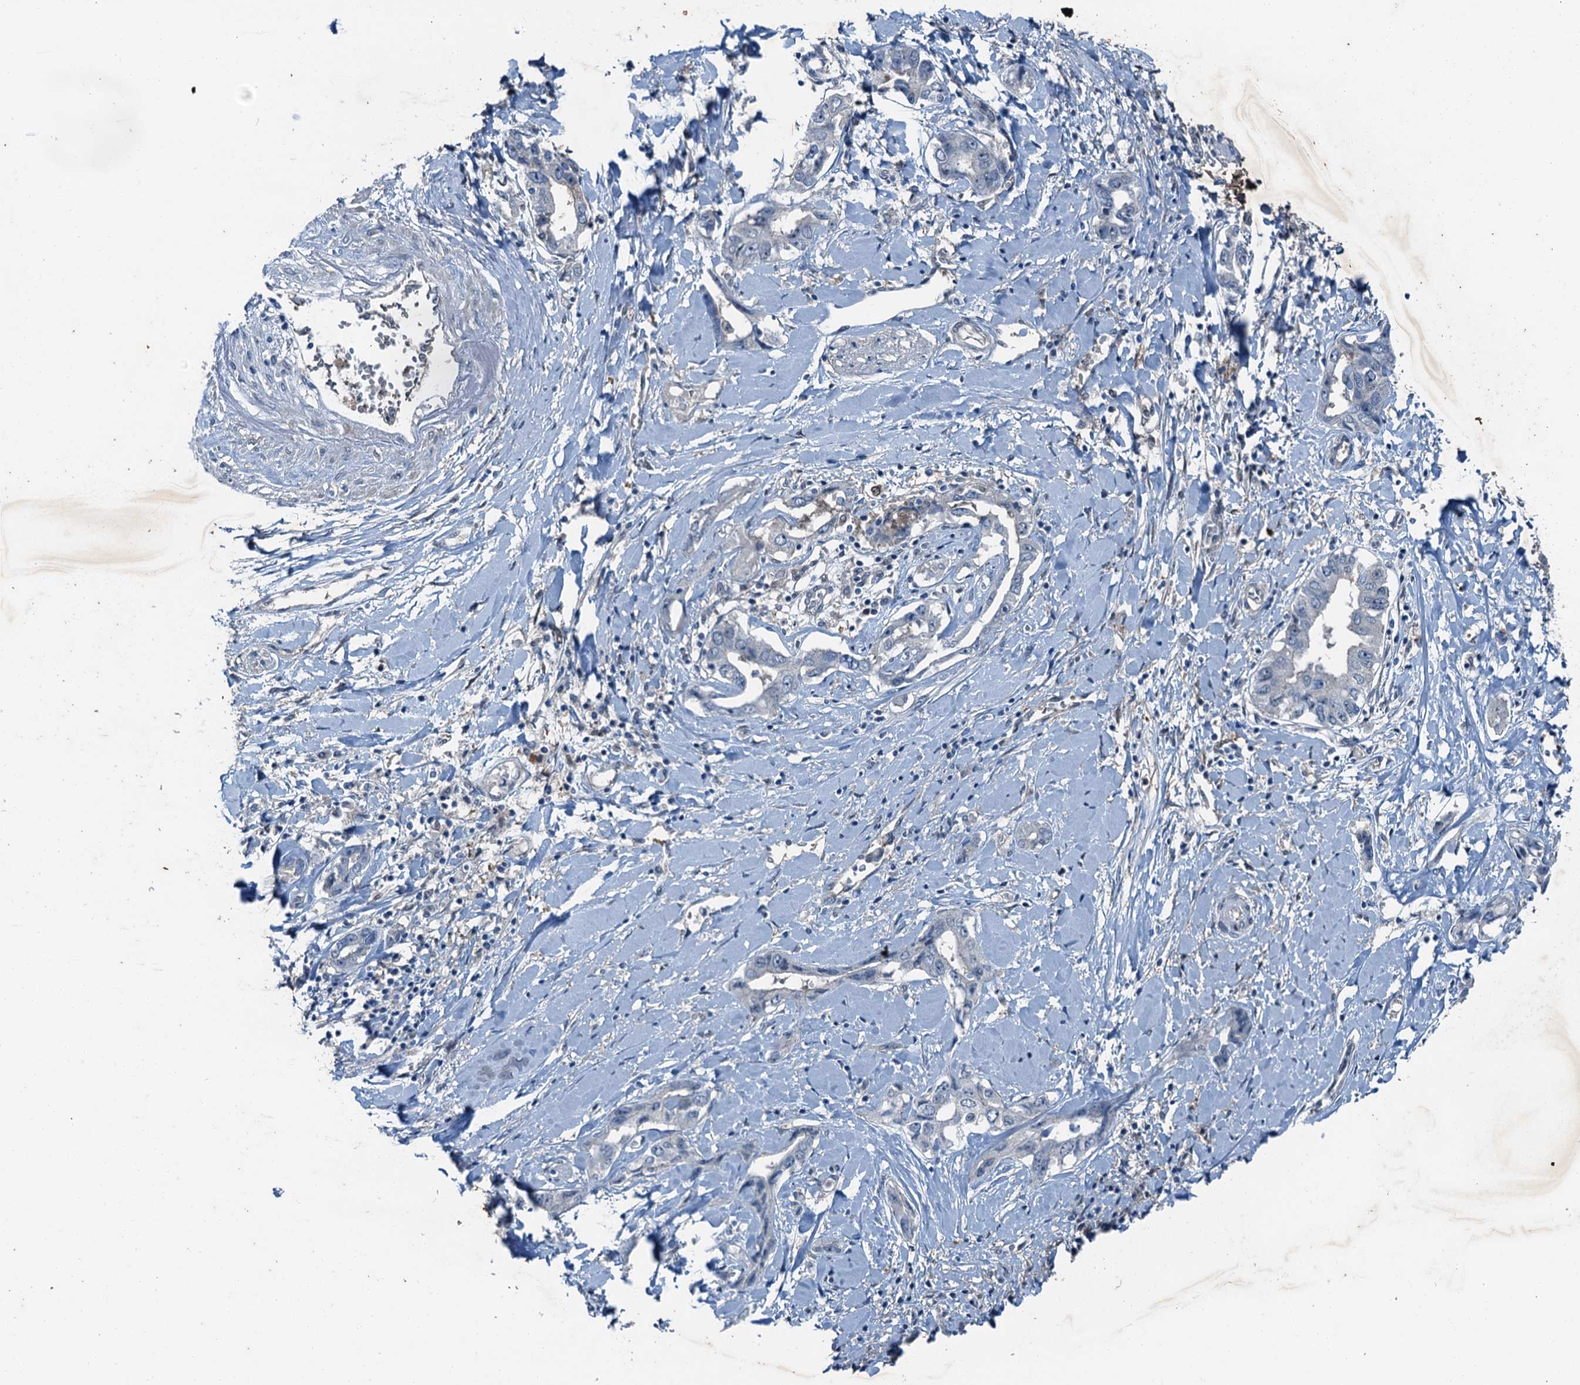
{"staining": {"intensity": "negative", "quantity": "none", "location": "none"}, "tissue": "liver cancer", "cell_type": "Tumor cells", "image_type": "cancer", "snomed": [{"axis": "morphology", "description": "Cholangiocarcinoma"}, {"axis": "topography", "description": "Liver"}], "caption": "High power microscopy micrograph of an immunohistochemistry micrograph of liver cholangiocarcinoma, revealing no significant staining in tumor cells.", "gene": "RNH1", "patient": {"sex": "male", "age": 59}}